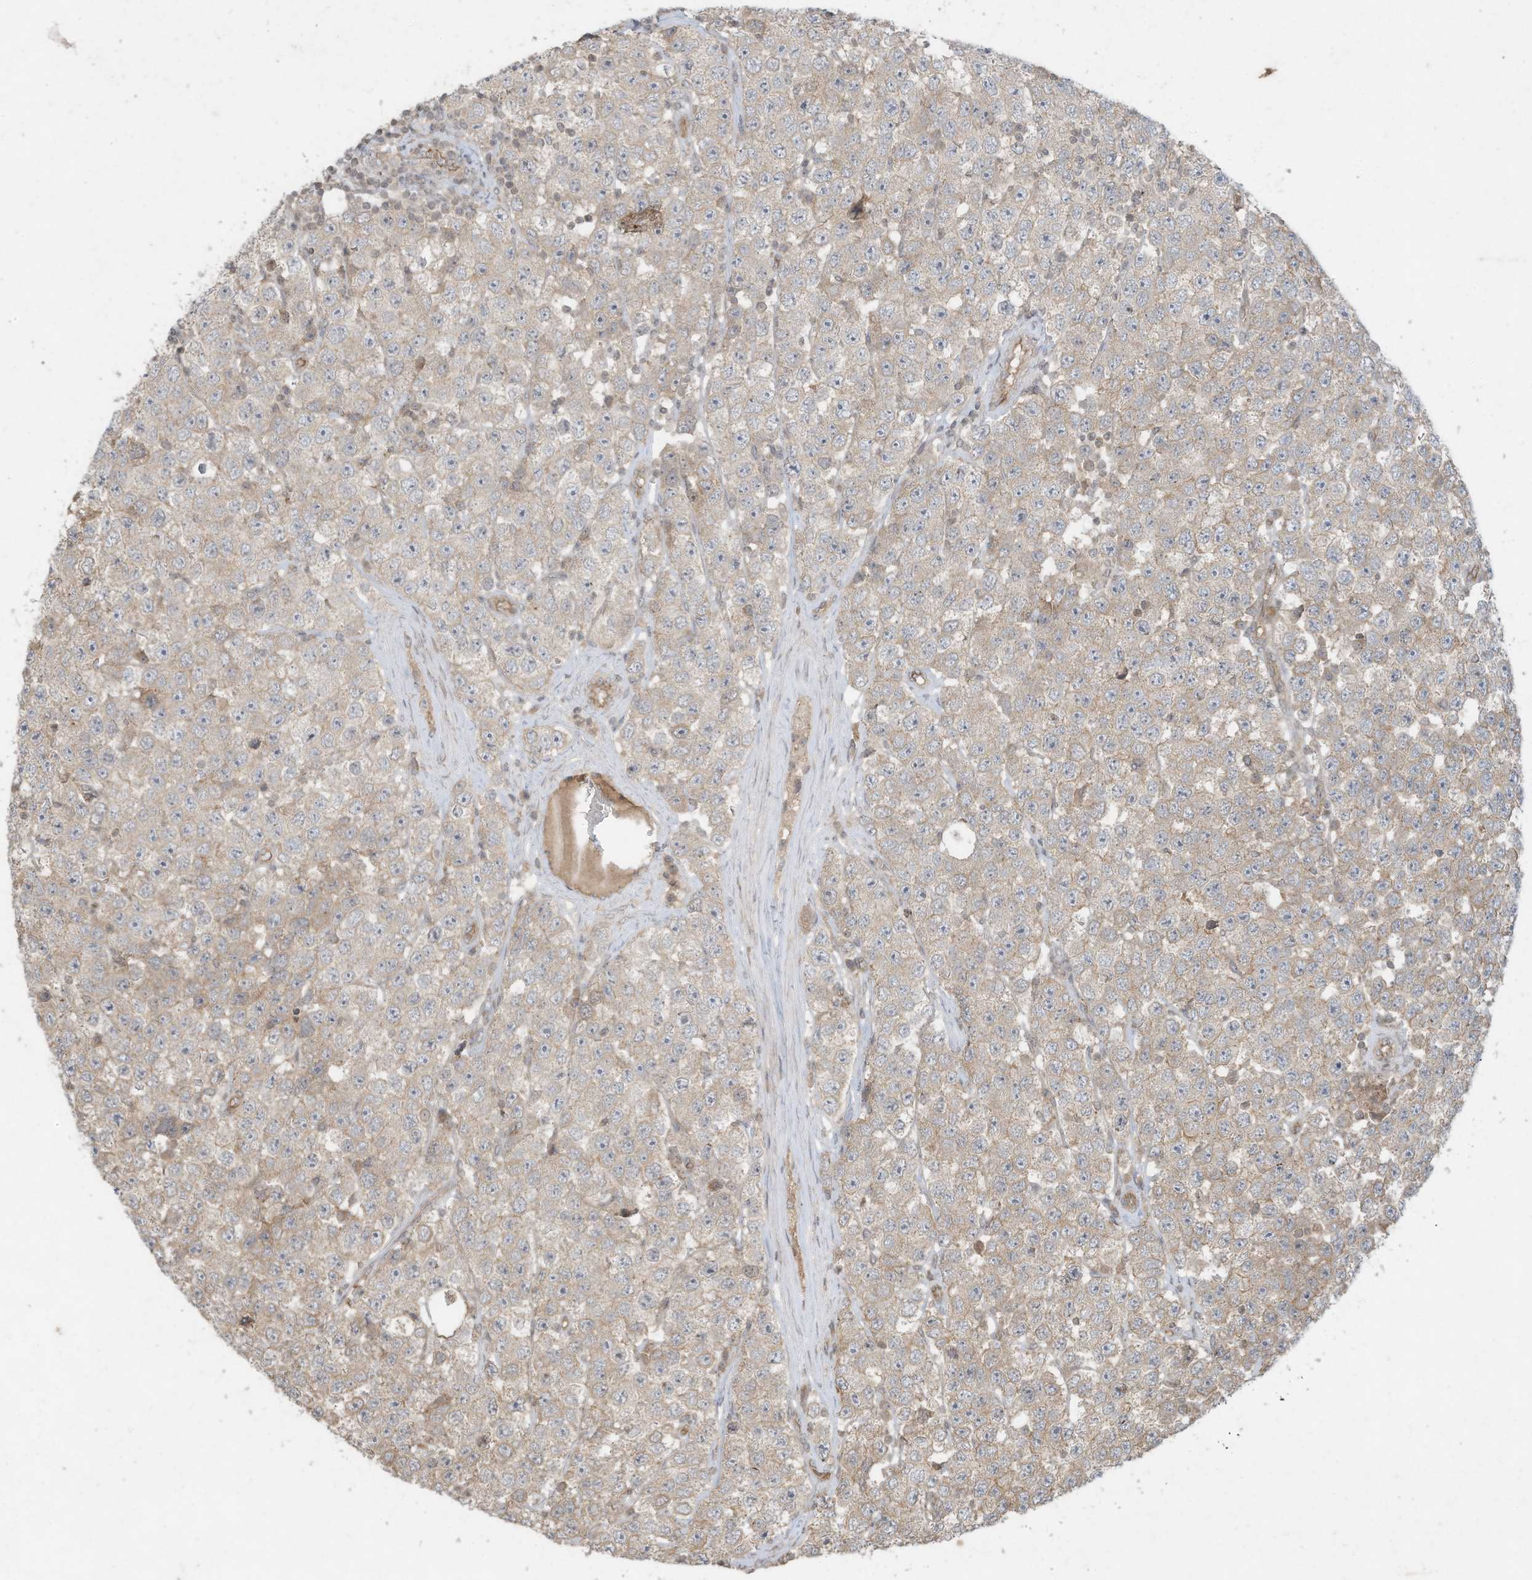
{"staining": {"intensity": "weak", "quantity": ">75%", "location": "cytoplasmic/membranous"}, "tissue": "testis cancer", "cell_type": "Tumor cells", "image_type": "cancer", "snomed": [{"axis": "morphology", "description": "Seminoma, NOS"}, {"axis": "topography", "description": "Testis"}], "caption": "Immunohistochemistry image of neoplastic tissue: human testis cancer stained using IHC shows low levels of weak protein expression localized specifically in the cytoplasmic/membranous of tumor cells, appearing as a cytoplasmic/membranous brown color.", "gene": "MATN2", "patient": {"sex": "male", "age": 28}}